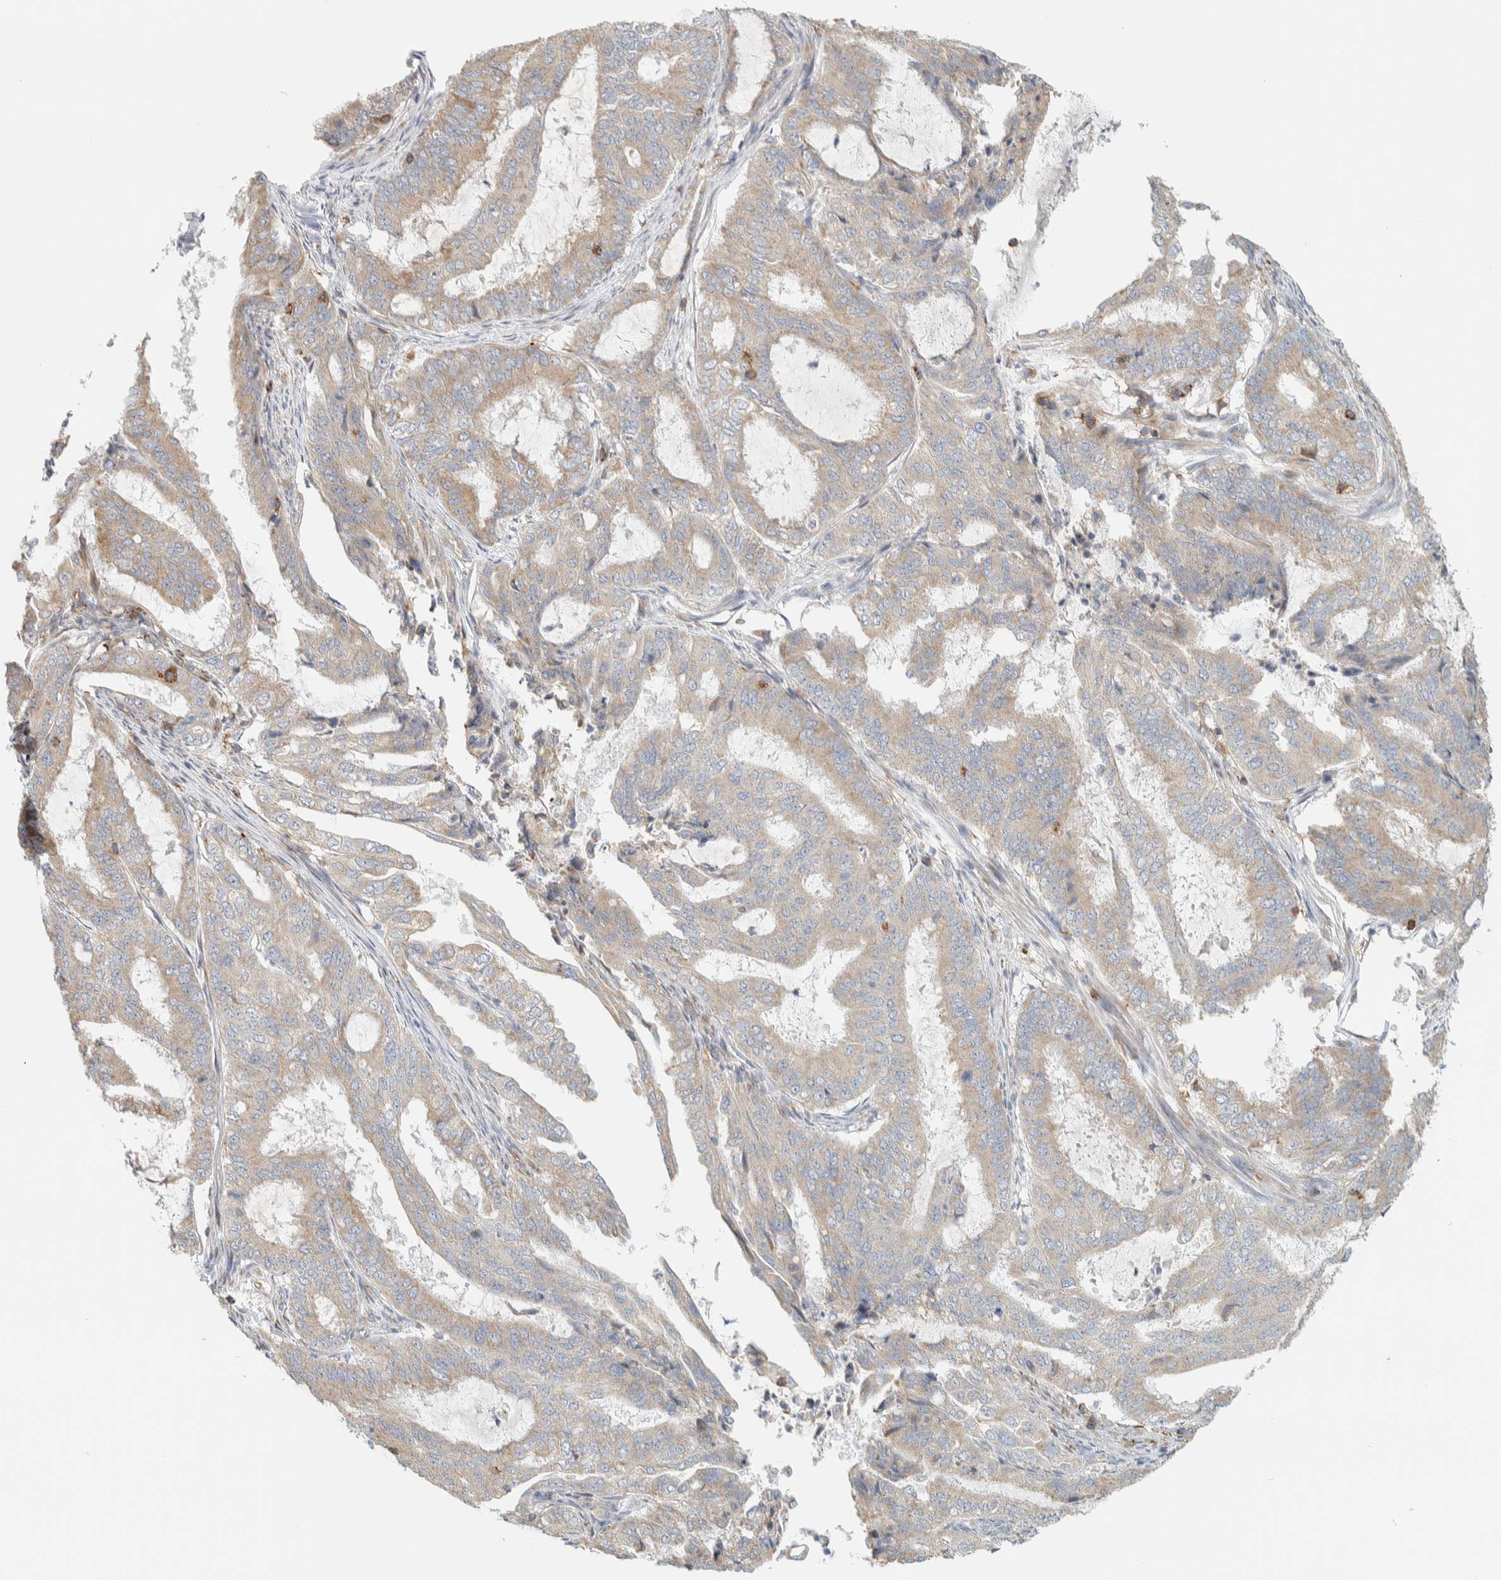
{"staining": {"intensity": "weak", "quantity": ">75%", "location": "cytoplasmic/membranous"}, "tissue": "endometrial cancer", "cell_type": "Tumor cells", "image_type": "cancer", "snomed": [{"axis": "morphology", "description": "Adenocarcinoma, NOS"}, {"axis": "topography", "description": "Endometrium"}], "caption": "Immunohistochemical staining of endometrial cancer exhibits low levels of weak cytoplasmic/membranous protein positivity in about >75% of tumor cells.", "gene": "CCDC57", "patient": {"sex": "female", "age": 51}}